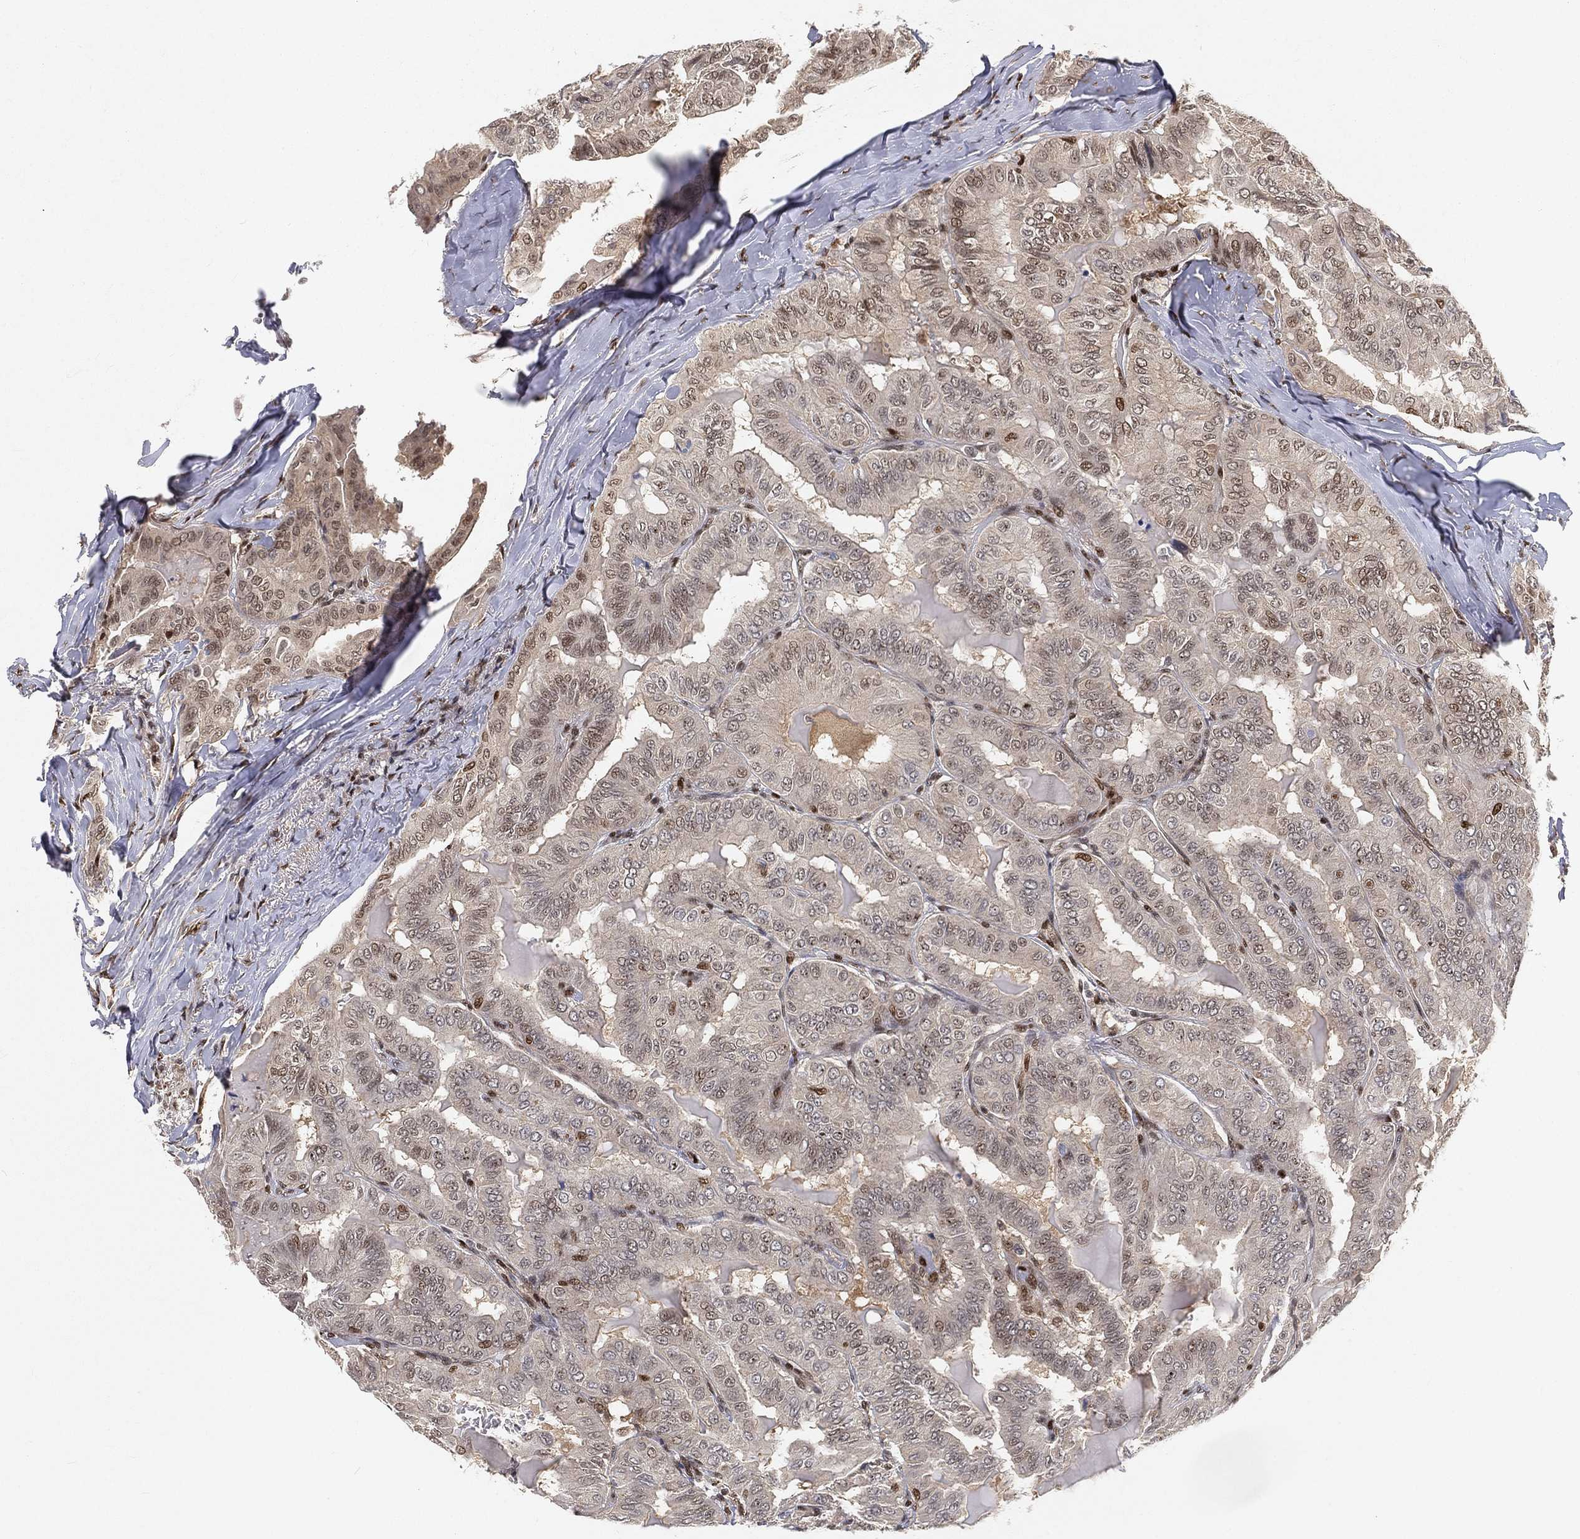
{"staining": {"intensity": "moderate", "quantity": "<25%", "location": "nuclear"}, "tissue": "thyroid cancer", "cell_type": "Tumor cells", "image_type": "cancer", "snomed": [{"axis": "morphology", "description": "Papillary adenocarcinoma, NOS"}, {"axis": "topography", "description": "Thyroid gland"}], "caption": "Immunohistochemistry staining of thyroid cancer, which shows low levels of moderate nuclear expression in about <25% of tumor cells indicating moderate nuclear protein staining. The staining was performed using DAB (3,3'-diaminobenzidine) (brown) for protein detection and nuclei were counterstained in hematoxylin (blue).", "gene": "CRTC3", "patient": {"sex": "female", "age": 68}}